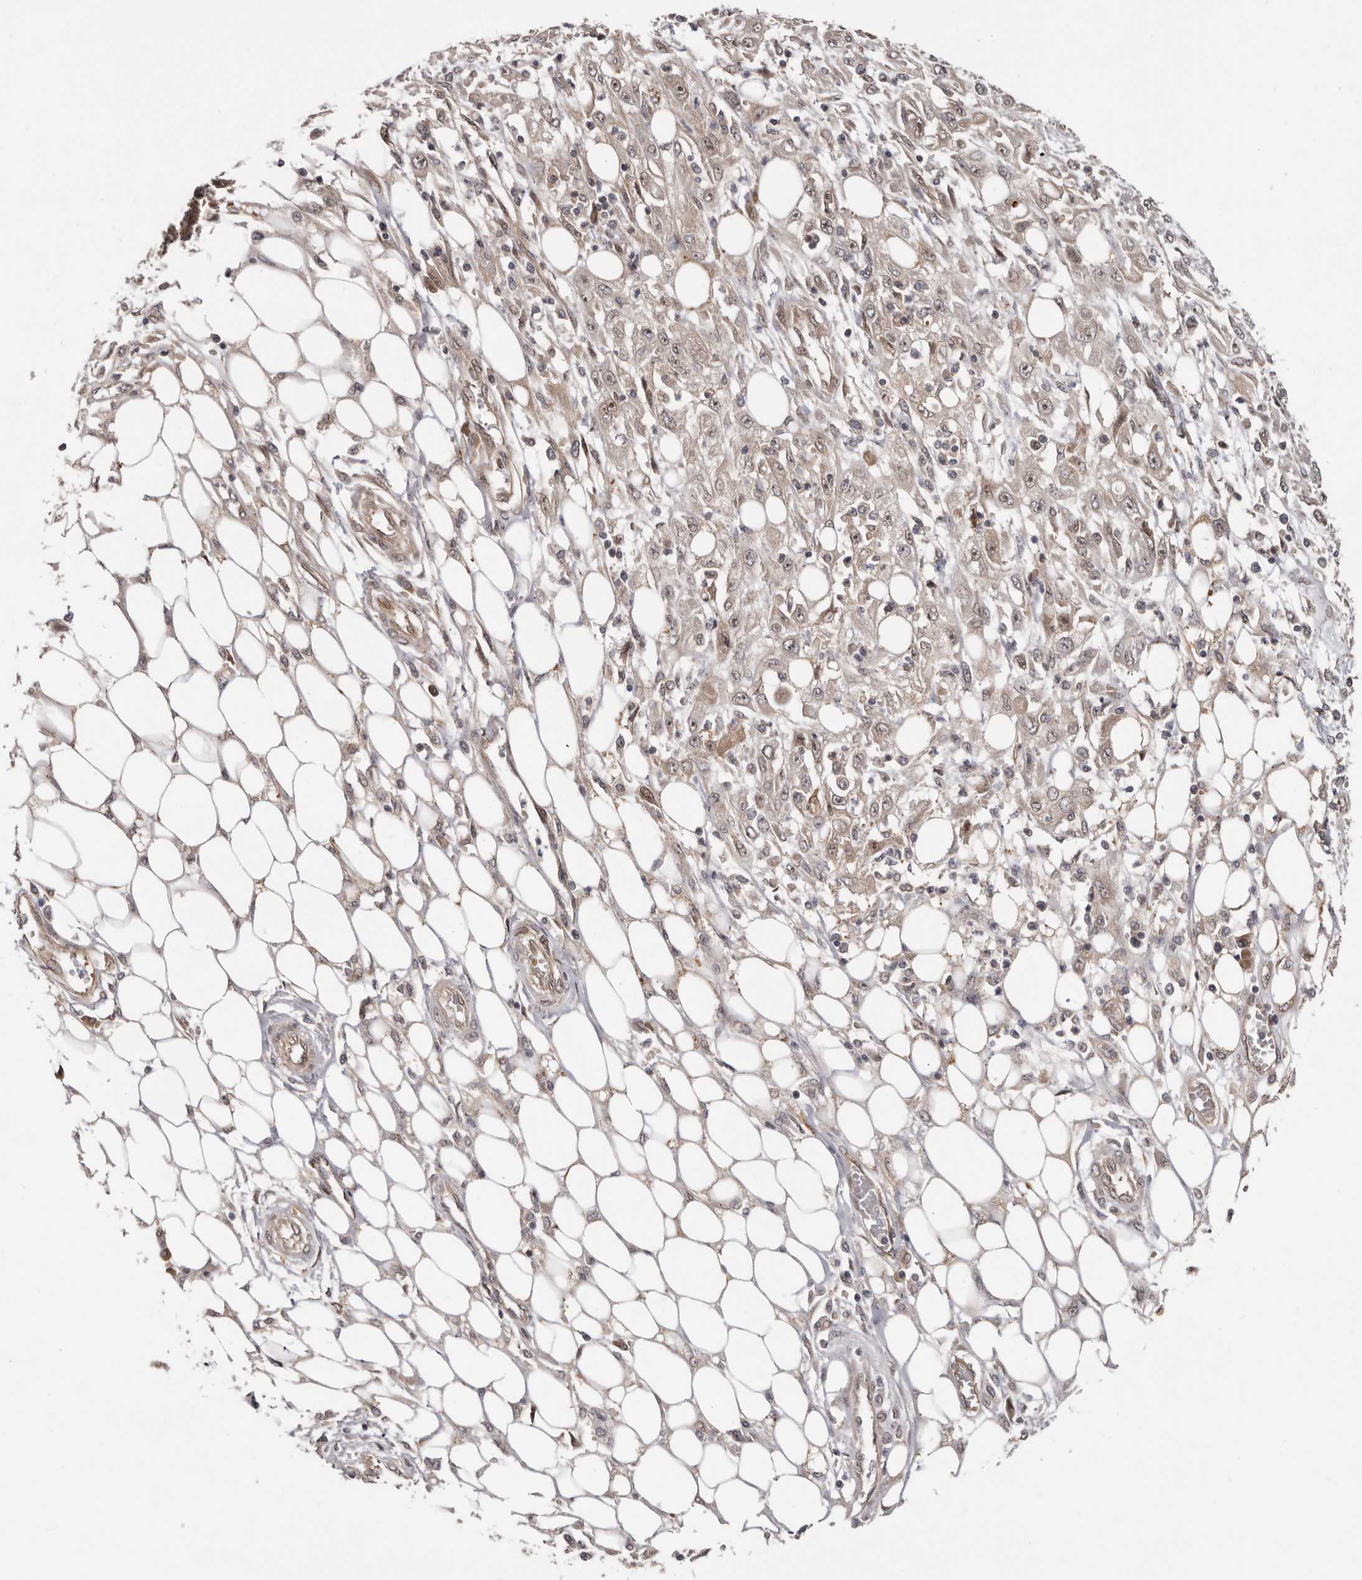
{"staining": {"intensity": "weak", "quantity": "25%-75%", "location": "cytoplasmic/membranous"}, "tissue": "skin cancer", "cell_type": "Tumor cells", "image_type": "cancer", "snomed": [{"axis": "morphology", "description": "Squamous cell carcinoma, NOS"}, {"axis": "morphology", "description": "Squamous cell carcinoma, metastatic, NOS"}, {"axis": "topography", "description": "Skin"}, {"axis": "topography", "description": "Lymph node"}], "caption": "Metastatic squamous cell carcinoma (skin) stained with a protein marker displays weak staining in tumor cells.", "gene": "BAD", "patient": {"sex": "male", "age": 75}}